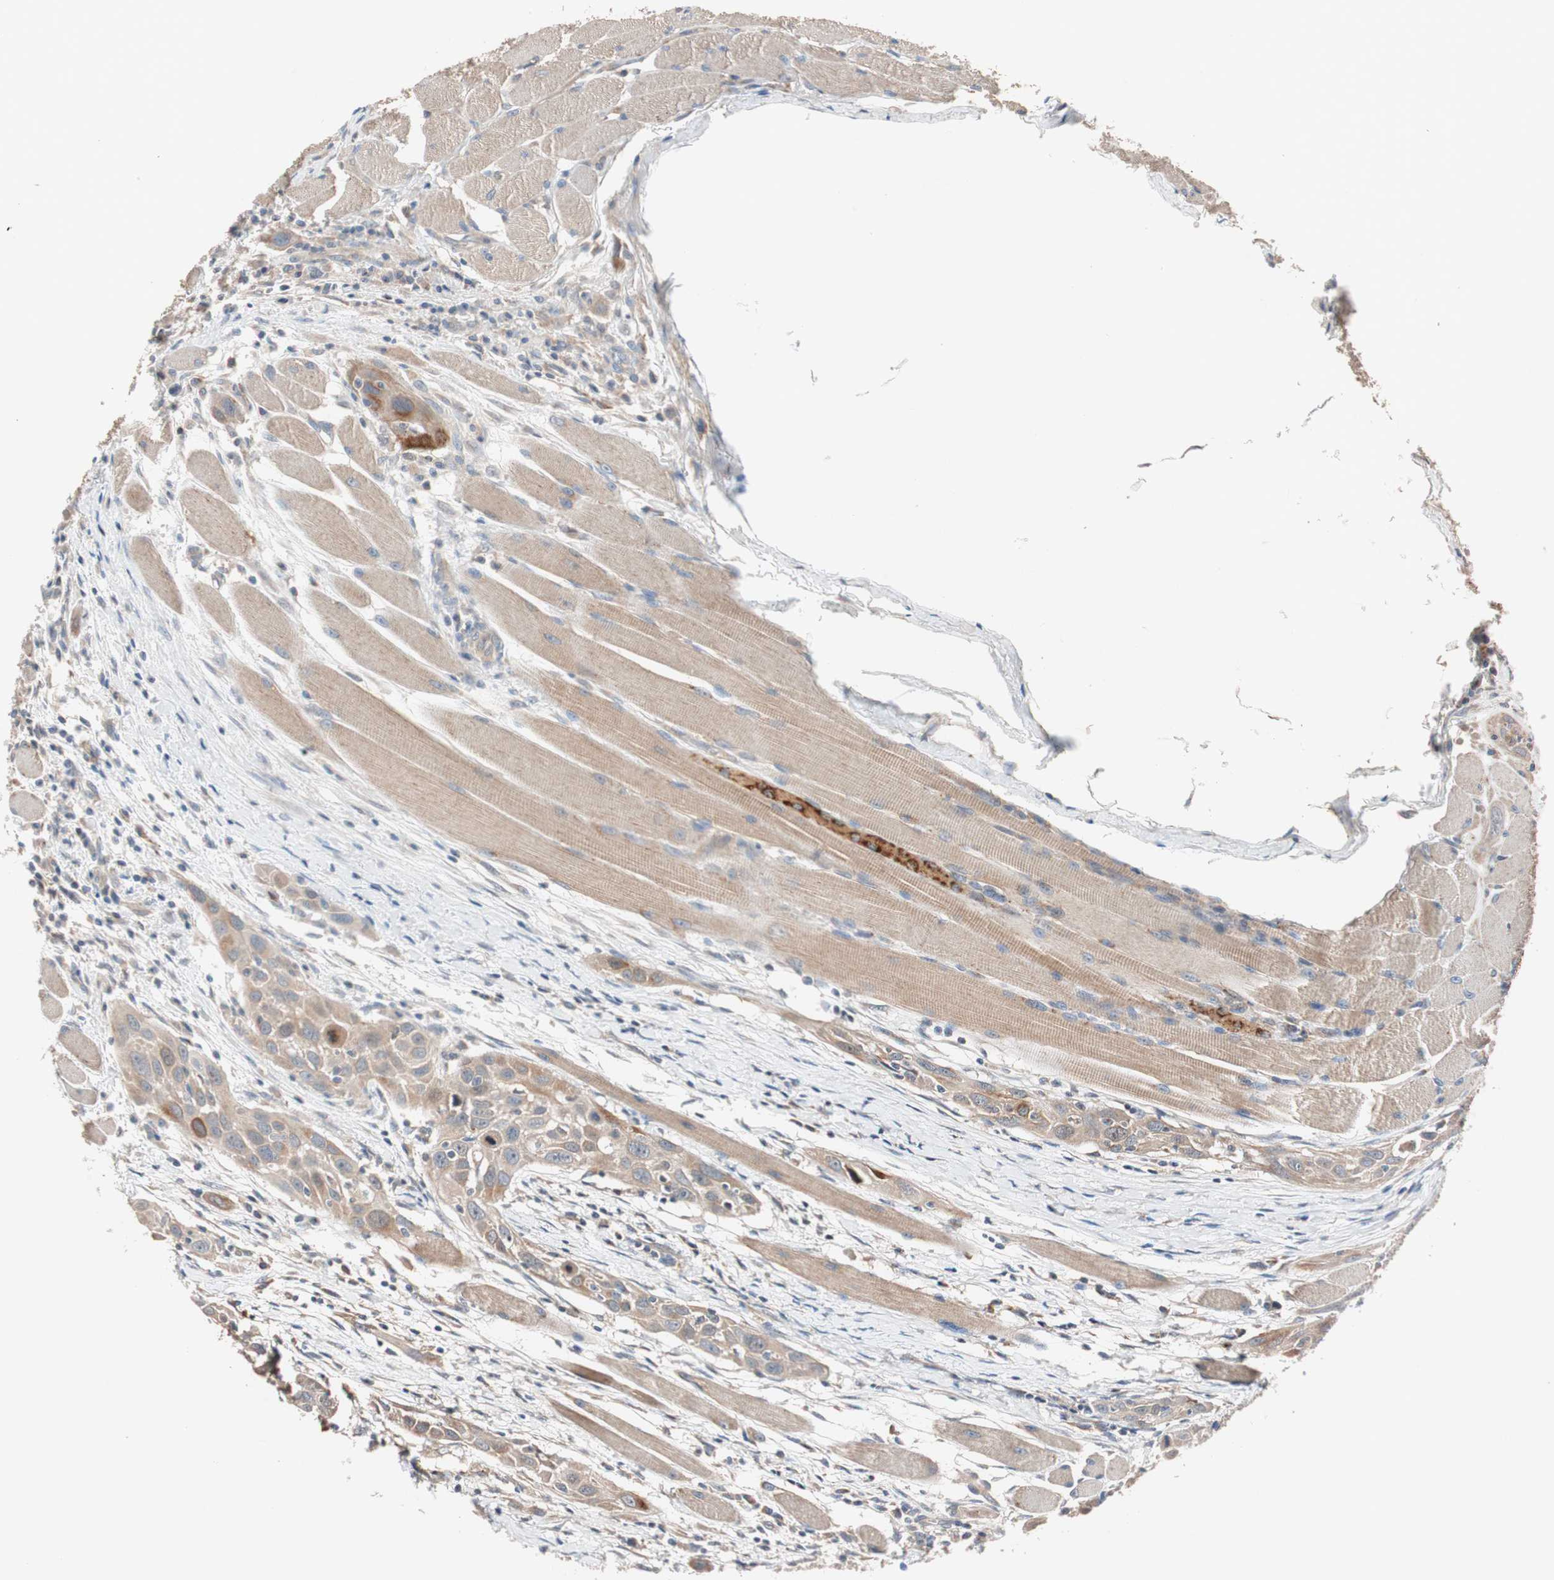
{"staining": {"intensity": "moderate", "quantity": ">75%", "location": "cytoplasmic/membranous"}, "tissue": "head and neck cancer", "cell_type": "Tumor cells", "image_type": "cancer", "snomed": [{"axis": "morphology", "description": "Squamous cell carcinoma, NOS"}, {"axis": "topography", "description": "Oral tissue"}, {"axis": "topography", "description": "Head-Neck"}], "caption": "Protein staining exhibits moderate cytoplasmic/membranous staining in about >75% of tumor cells in head and neck squamous cell carcinoma.", "gene": "SDC4", "patient": {"sex": "female", "age": 50}}